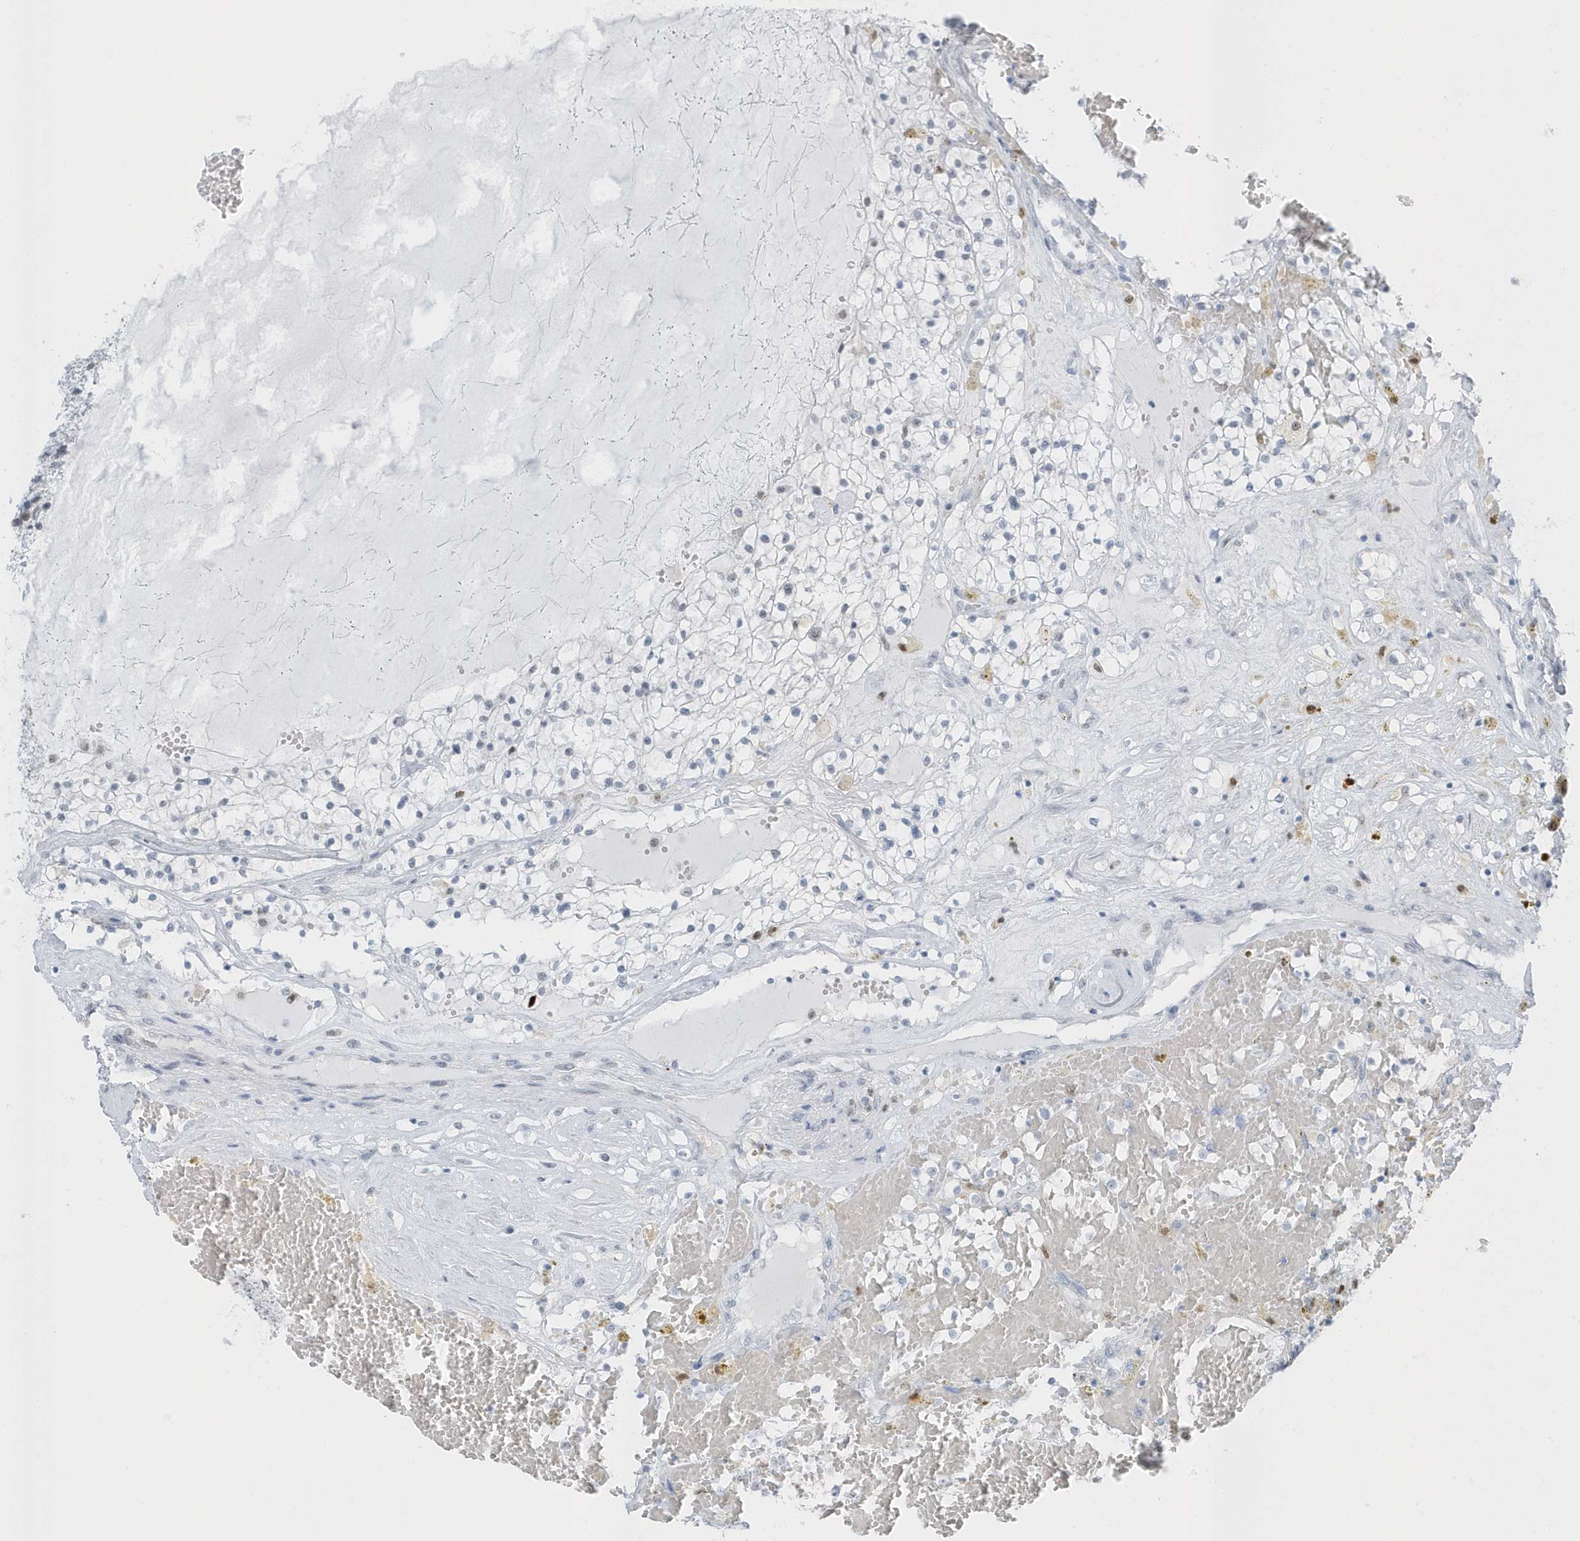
{"staining": {"intensity": "negative", "quantity": "none", "location": "none"}, "tissue": "renal cancer", "cell_type": "Tumor cells", "image_type": "cancer", "snomed": [{"axis": "morphology", "description": "Normal tissue, NOS"}, {"axis": "morphology", "description": "Adenocarcinoma, NOS"}, {"axis": "topography", "description": "Kidney"}], "caption": "Image shows no significant protein expression in tumor cells of adenocarcinoma (renal).", "gene": "SMIM34", "patient": {"sex": "male", "age": 68}}